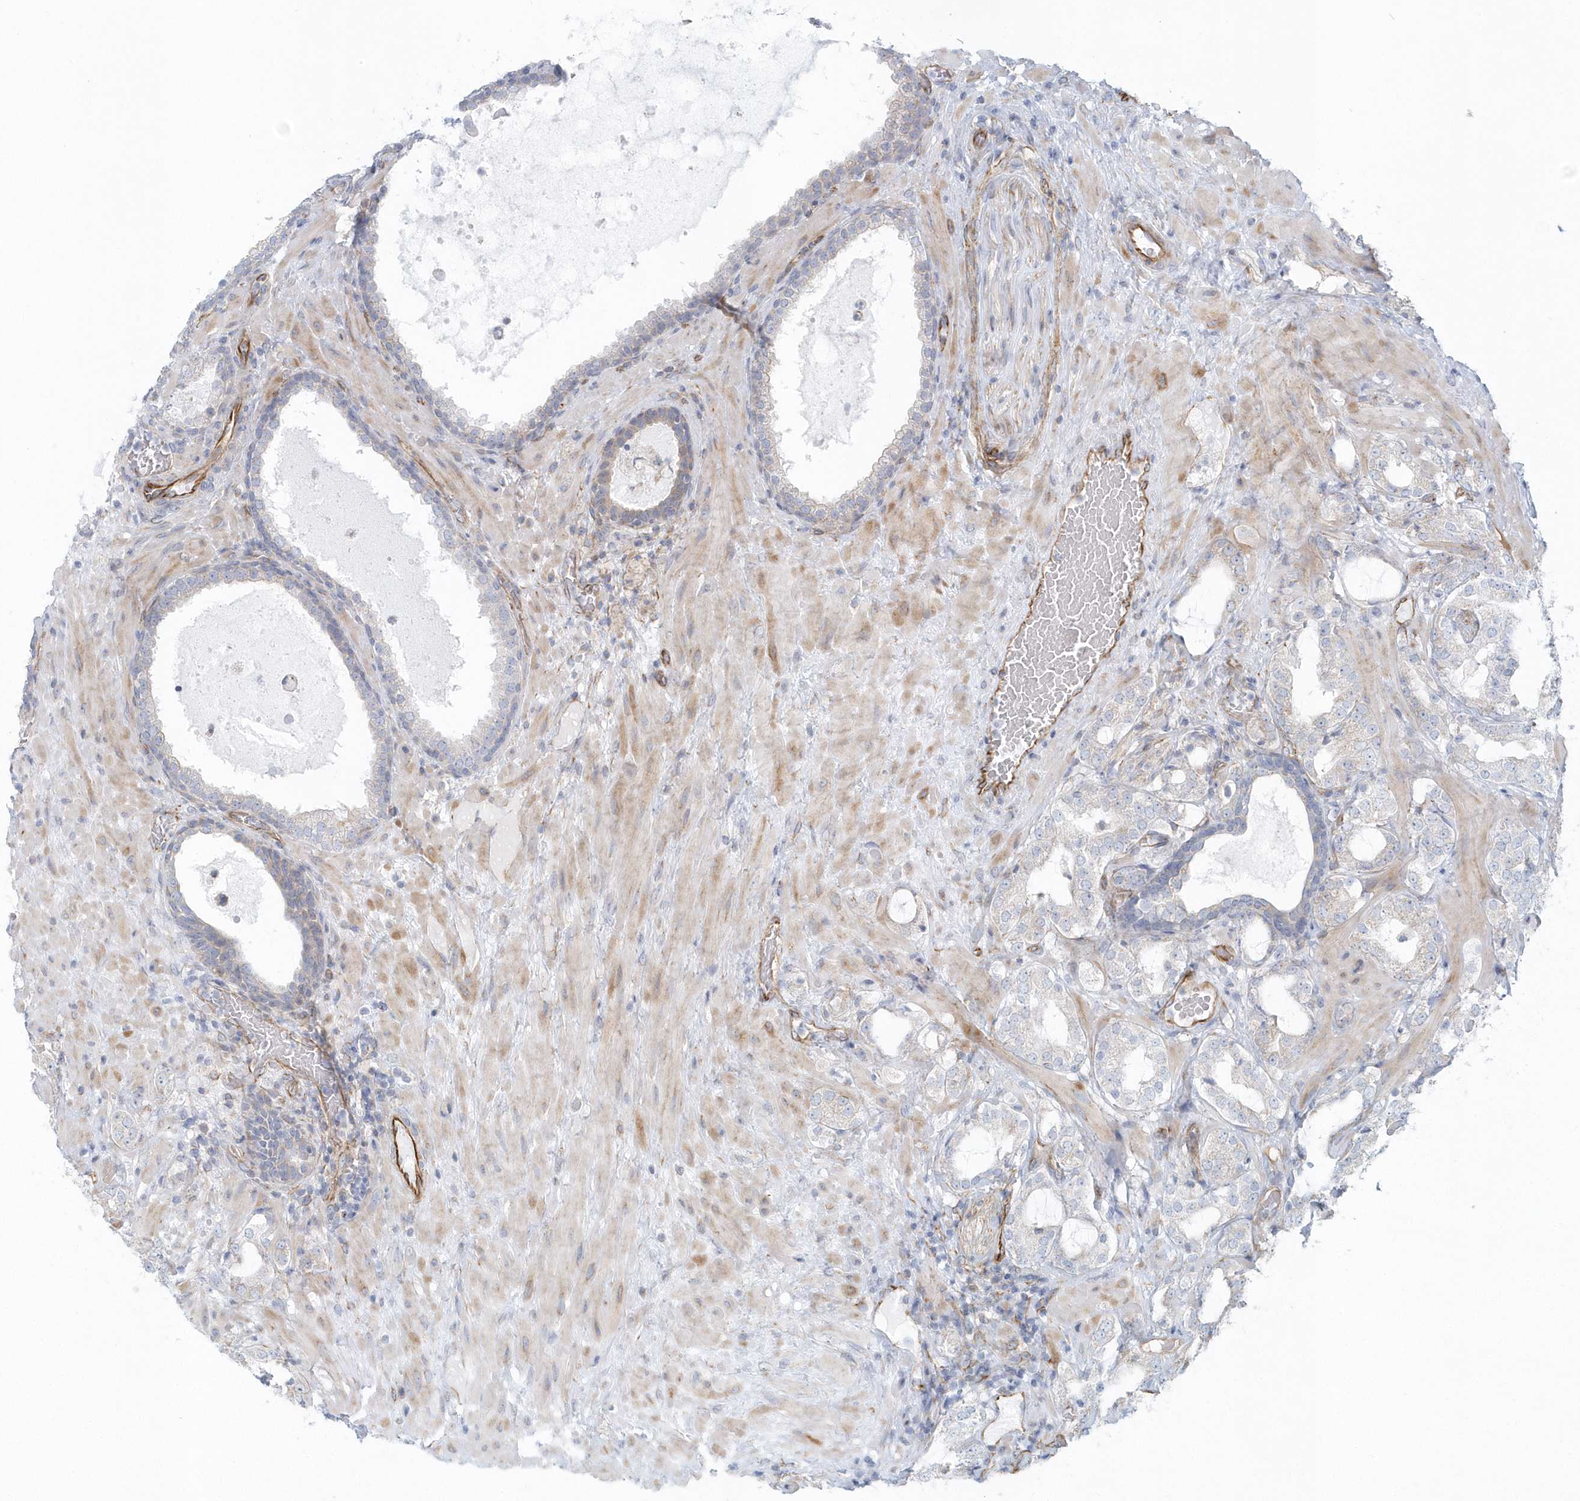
{"staining": {"intensity": "weak", "quantity": "<25%", "location": "cytoplasmic/membranous"}, "tissue": "prostate cancer", "cell_type": "Tumor cells", "image_type": "cancer", "snomed": [{"axis": "morphology", "description": "Adenocarcinoma, High grade"}, {"axis": "topography", "description": "Prostate"}], "caption": "Tumor cells are negative for protein expression in human prostate cancer.", "gene": "GPR152", "patient": {"sex": "male", "age": 64}}